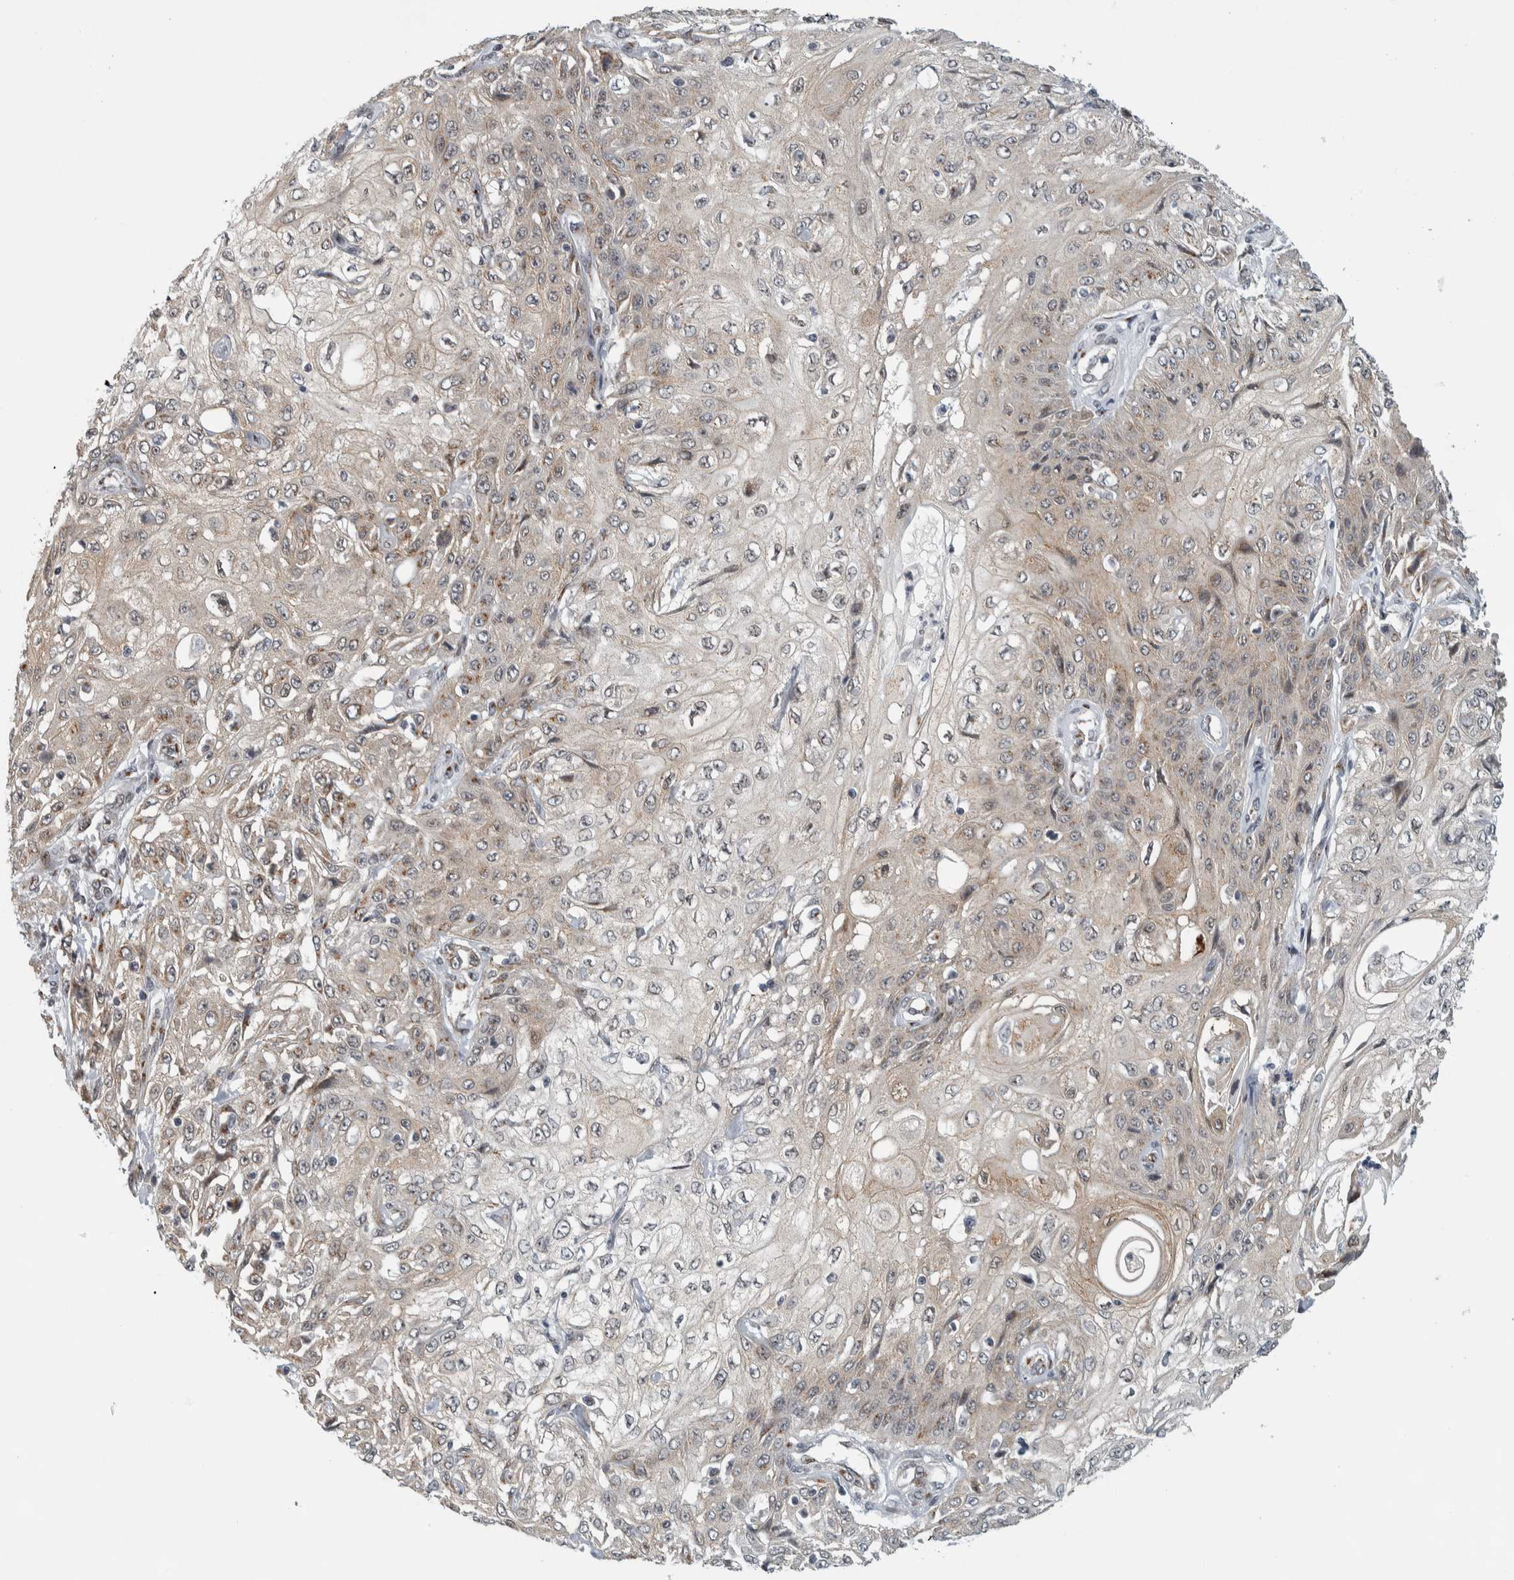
{"staining": {"intensity": "weak", "quantity": "25%-75%", "location": "cytoplasmic/membranous"}, "tissue": "skin cancer", "cell_type": "Tumor cells", "image_type": "cancer", "snomed": [{"axis": "morphology", "description": "Squamous cell carcinoma, NOS"}, {"axis": "morphology", "description": "Squamous cell carcinoma, metastatic, NOS"}, {"axis": "topography", "description": "Skin"}, {"axis": "topography", "description": "Lymph node"}], "caption": "An immunohistochemistry (IHC) histopathology image of tumor tissue is shown. Protein staining in brown labels weak cytoplasmic/membranous positivity in metastatic squamous cell carcinoma (skin) within tumor cells.", "gene": "ZMYND8", "patient": {"sex": "male", "age": 75}}